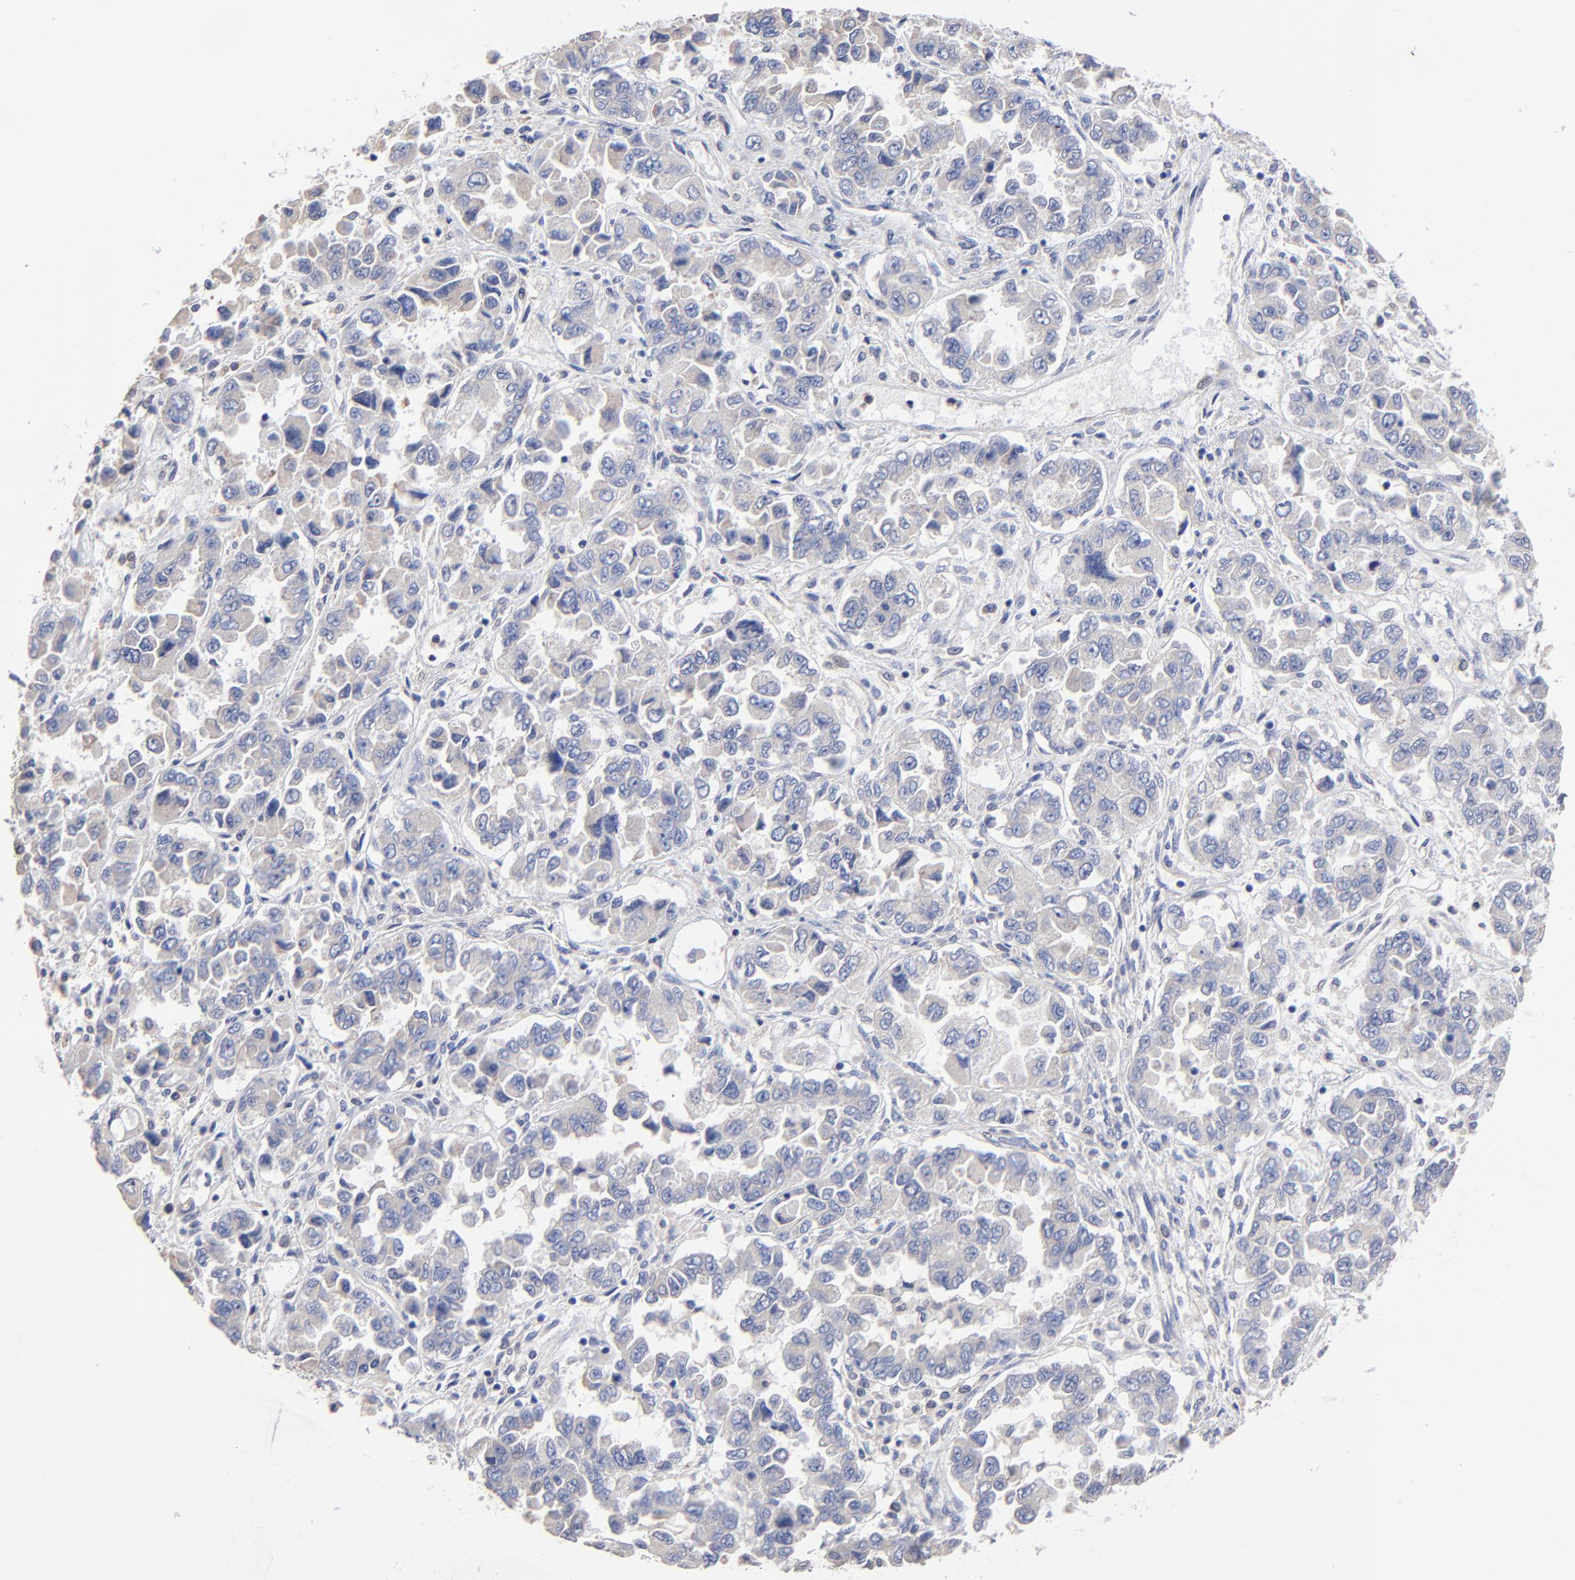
{"staining": {"intensity": "weak", "quantity": "25%-75%", "location": "cytoplasmic/membranous"}, "tissue": "ovarian cancer", "cell_type": "Tumor cells", "image_type": "cancer", "snomed": [{"axis": "morphology", "description": "Cystadenocarcinoma, serous, NOS"}, {"axis": "topography", "description": "Ovary"}], "caption": "Ovarian cancer stained with a protein marker demonstrates weak staining in tumor cells.", "gene": "PPFIBP2", "patient": {"sex": "female", "age": 84}}